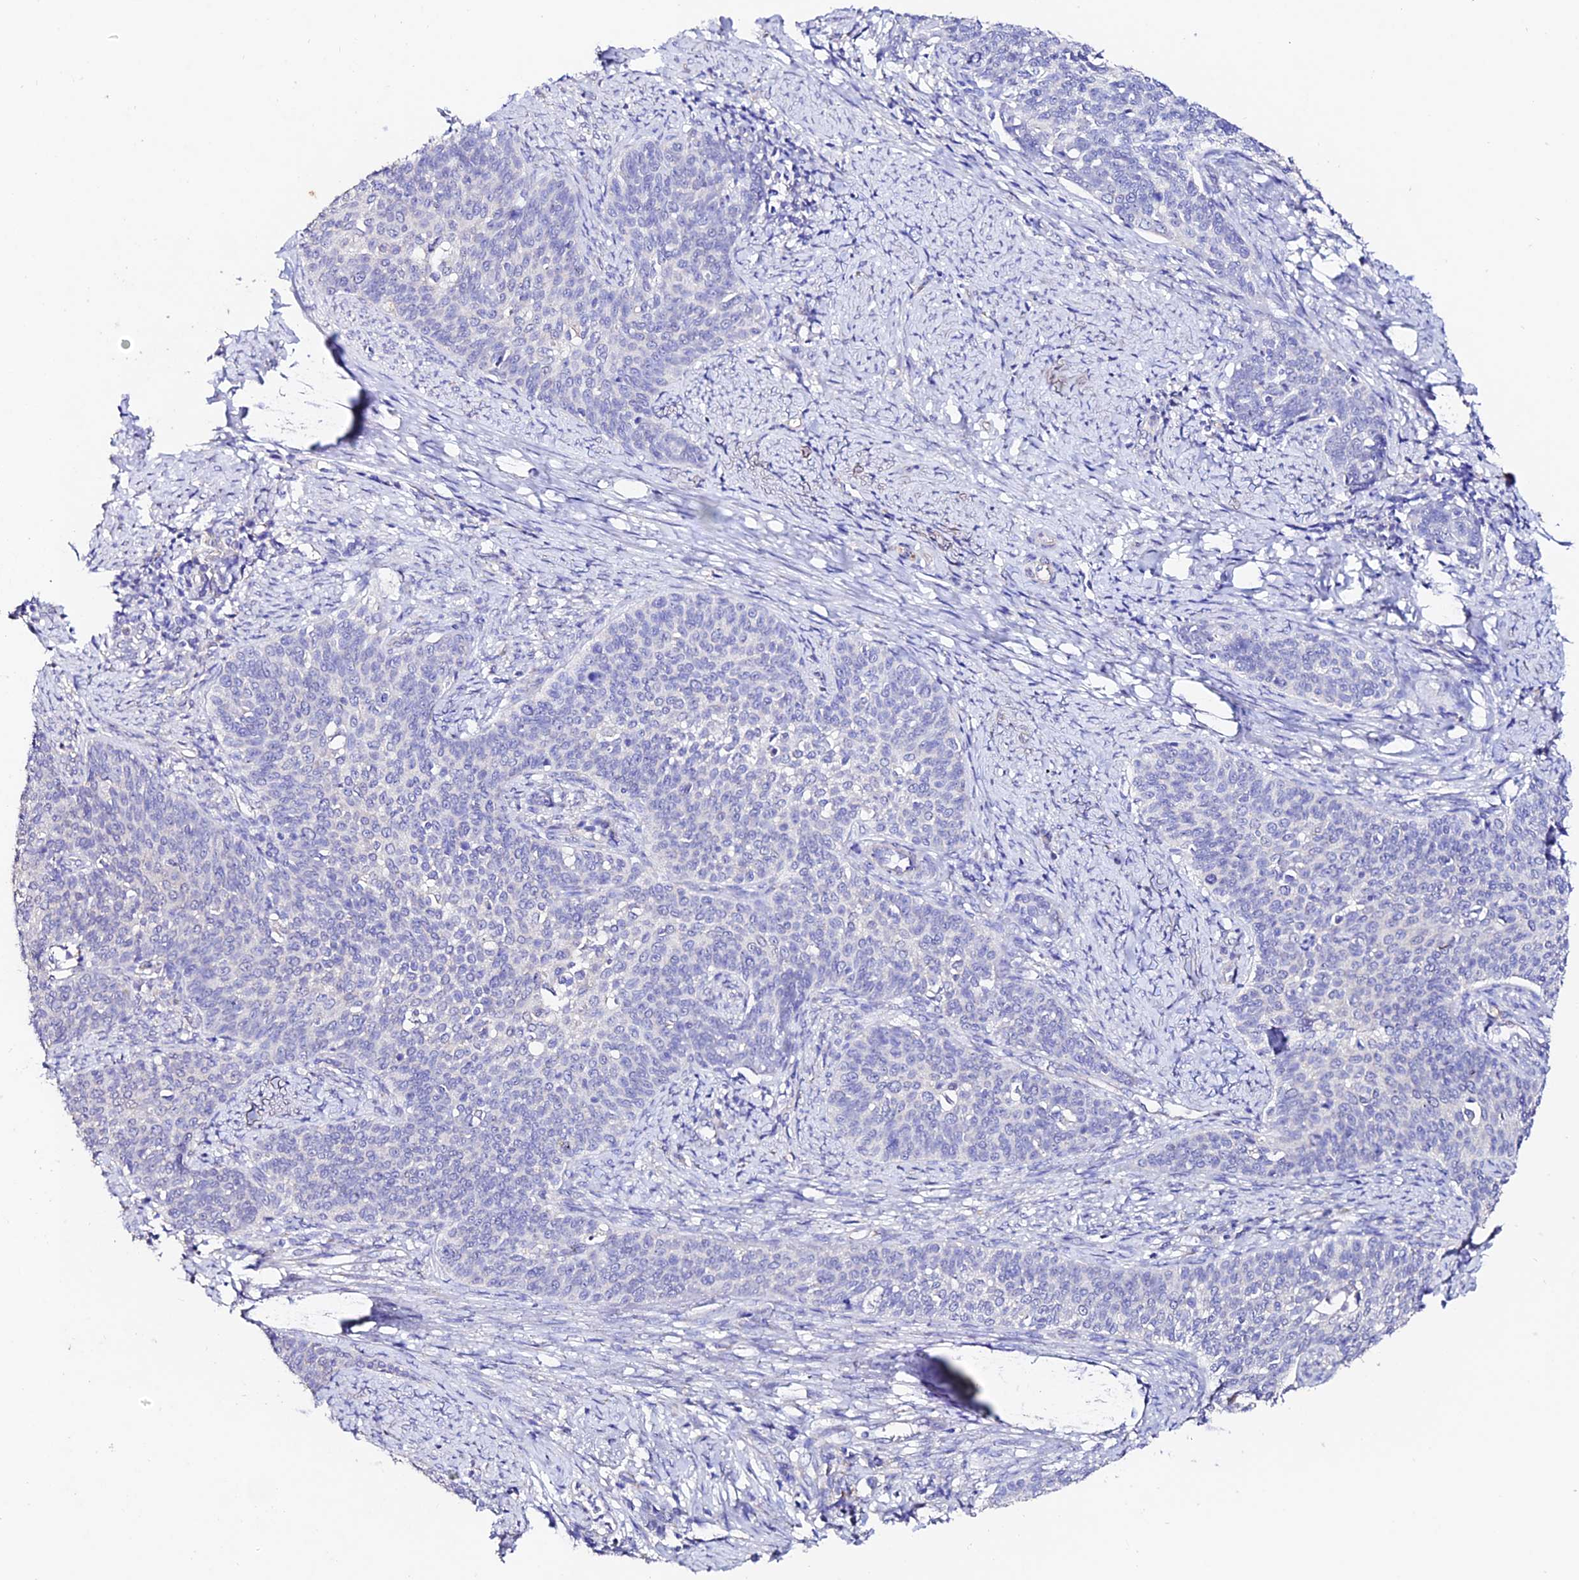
{"staining": {"intensity": "negative", "quantity": "none", "location": "none"}, "tissue": "cervical cancer", "cell_type": "Tumor cells", "image_type": "cancer", "snomed": [{"axis": "morphology", "description": "Squamous cell carcinoma, NOS"}, {"axis": "topography", "description": "Cervix"}], "caption": "Immunohistochemistry micrograph of neoplastic tissue: human squamous cell carcinoma (cervical) stained with DAB (3,3'-diaminobenzidine) shows no significant protein expression in tumor cells.", "gene": "ESM1", "patient": {"sex": "female", "age": 39}}